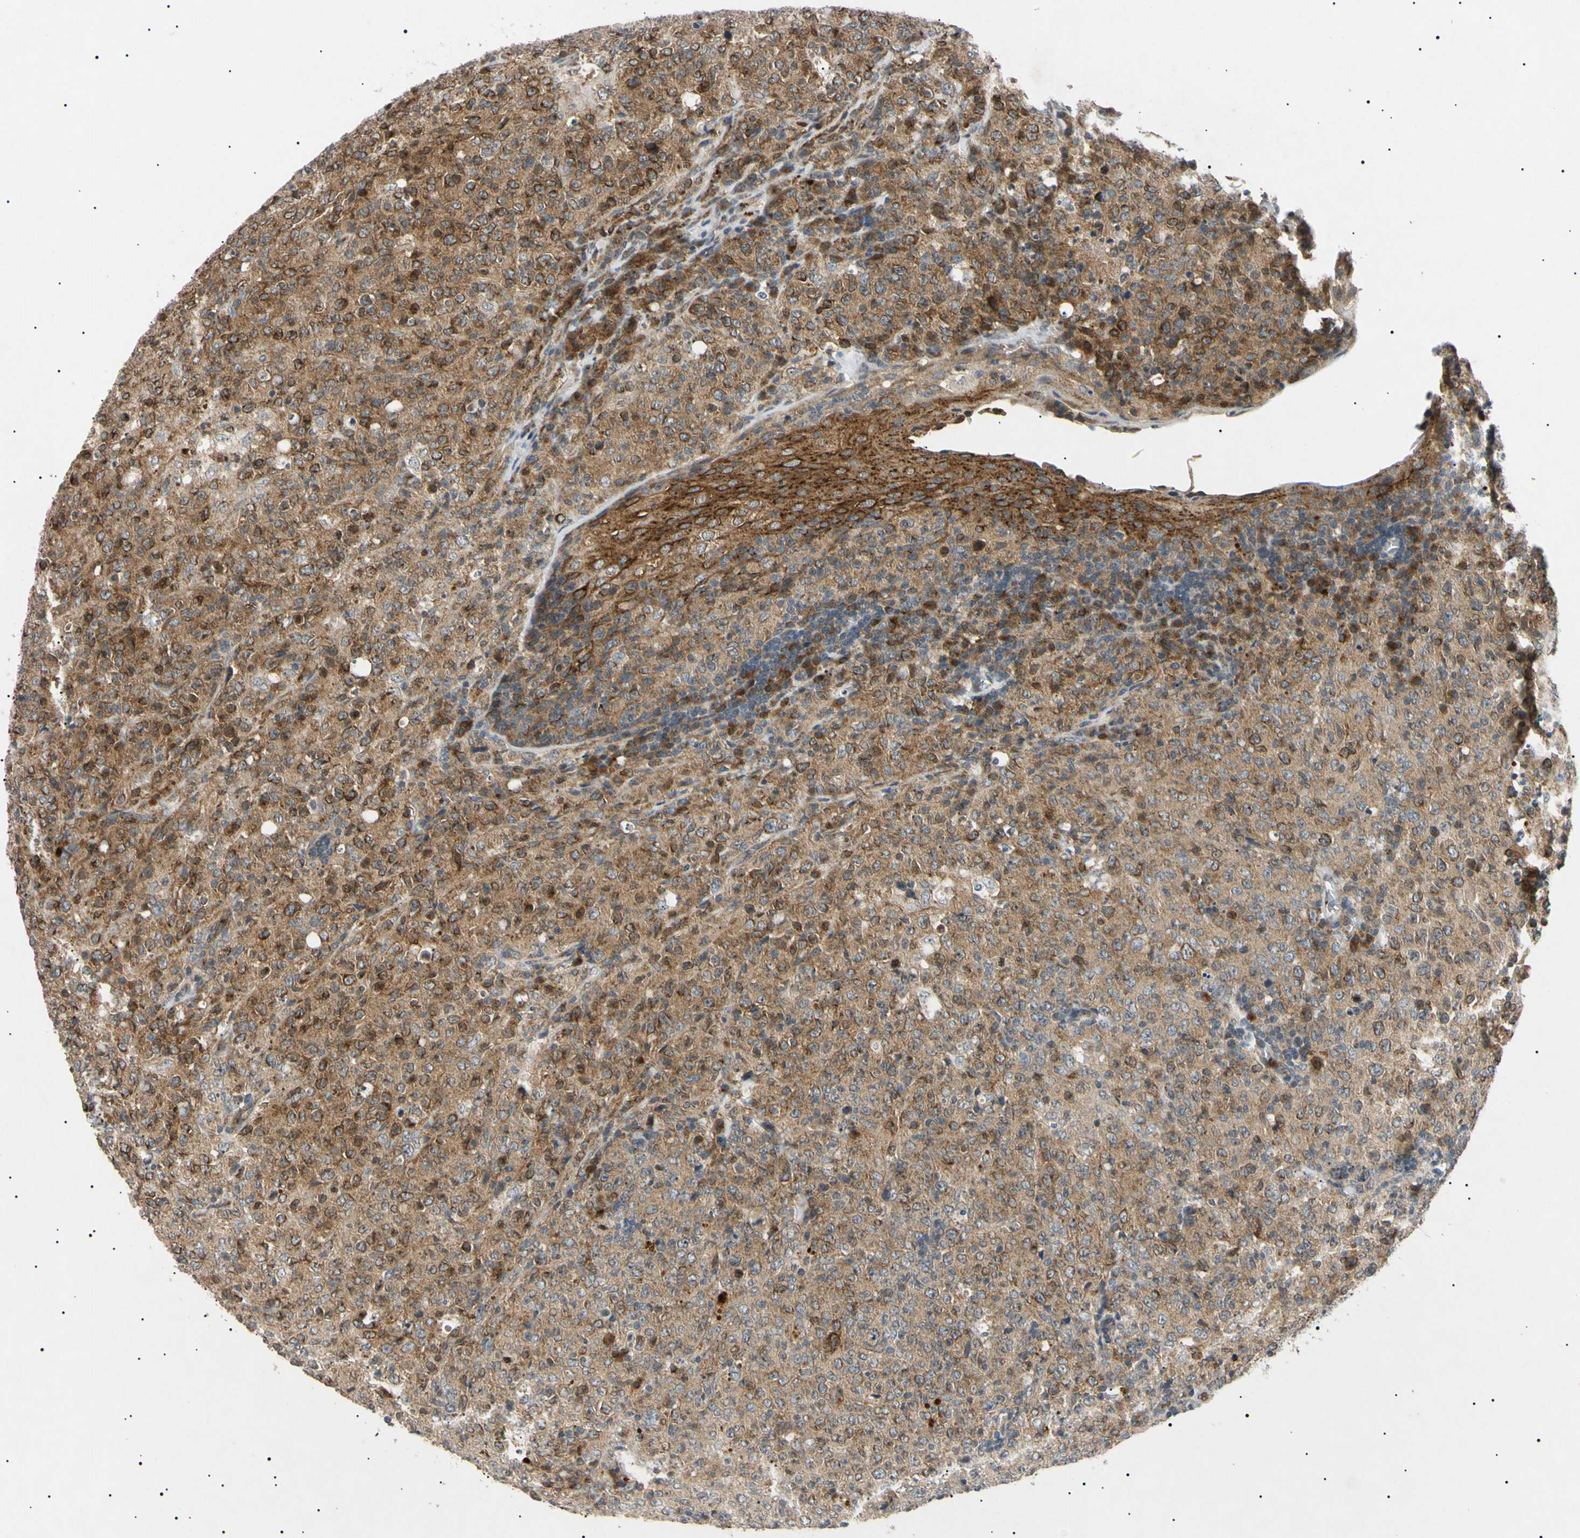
{"staining": {"intensity": "moderate", "quantity": "25%-75%", "location": "cytoplasmic/membranous,nuclear"}, "tissue": "lymphoma", "cell_type": "Tumor cells", "image_type": "cancer", "snomed": [{"axis": "morphology", "description": "Malignant lymphoma, non-Hodgkin's type, High grade"}, {"axis": "topography", "description": "Tonsil"}], "caption": "This micrograph reveals IHC staining of human malignant lymphoma, non-Hodgkin's type (high-grade), with medium moderate cytoplasmic/membranous and nuclear positivity in about 25%-75% of tumor cells.", "gene": "TUBB4A", "patient": {"sex": "female", "age": 36}}